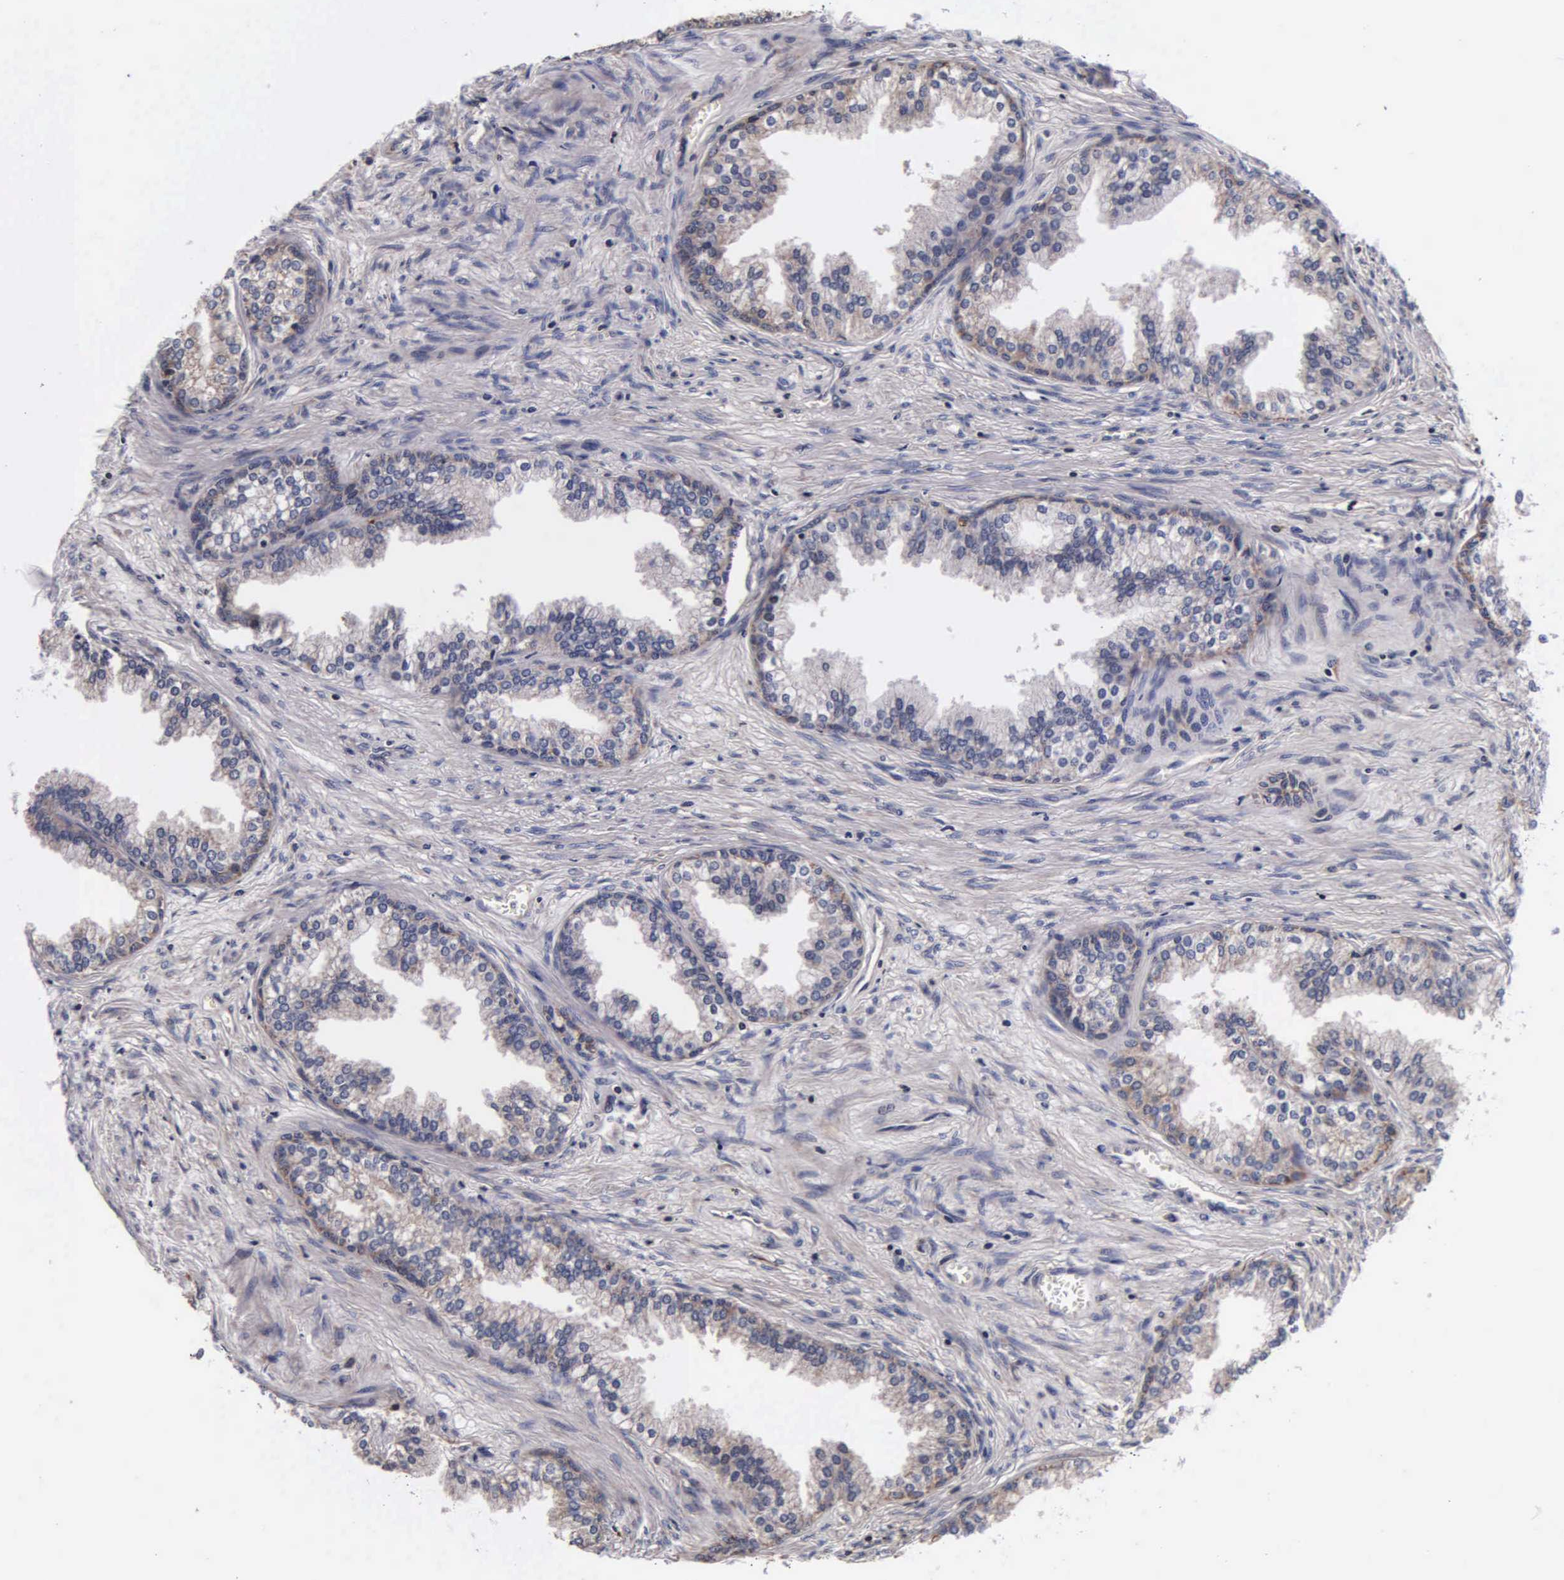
{"staining": {"intensity": "weak", "quantity": ">75%", "location": "cytoplasmic/membranous"}, "tissue": "prostate", "cell_type": "Glandular cells", "image_type": "normal", "snomed": [{"axis": "morphology", "description": "Normal tissue, NOS"}, {"axis": "topography", "description": "Prostate"}], "caption": "Immunohistochemistry image of unremarkable human prostate stained for a protein (brown), which displays low levels of weak cytoplasmic/membranous positivity in approximately >75% of glandular cells.", "gene": "PSMA3", "patient": {"sex": "male", "age": 68}}